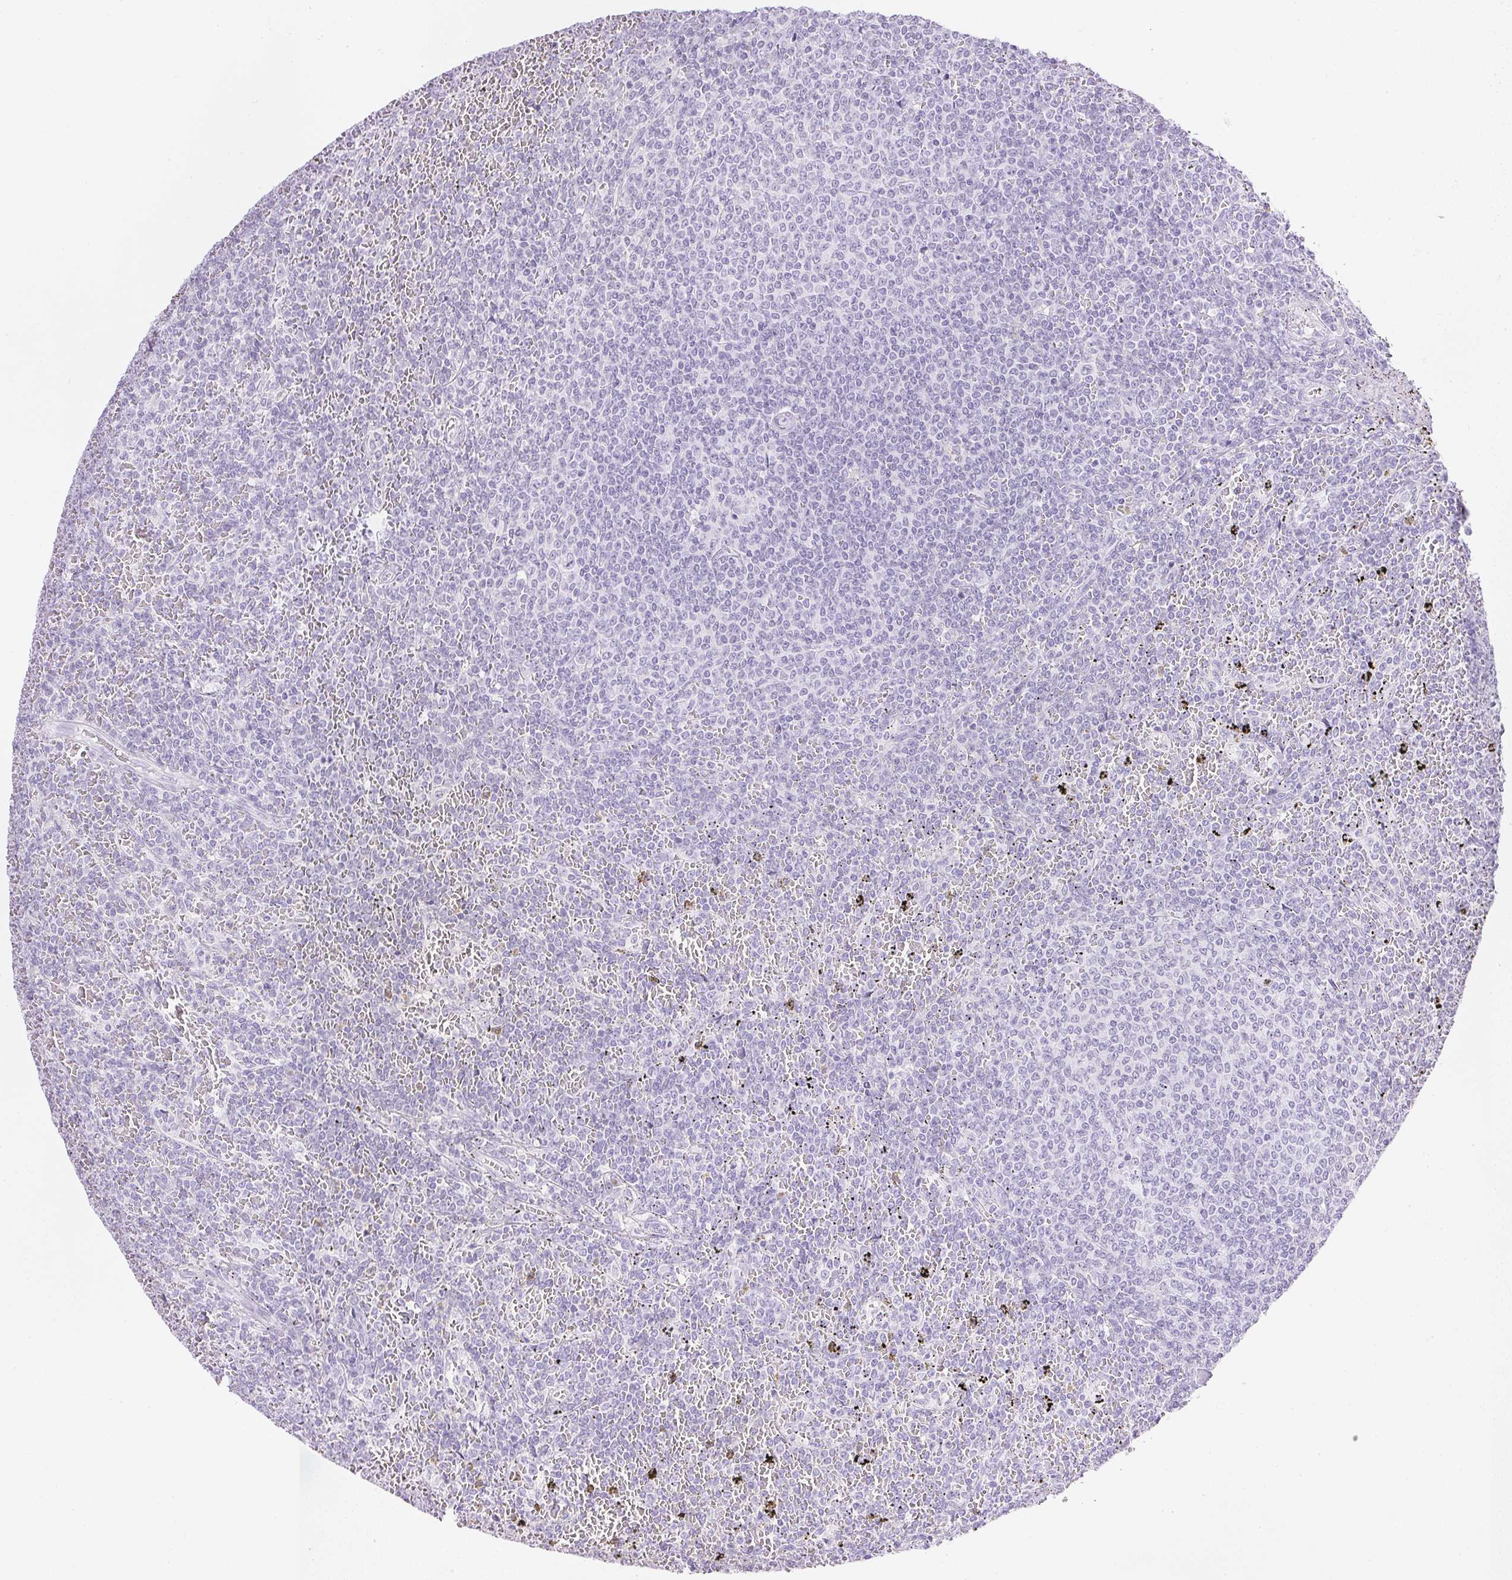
{"staining": {"intensity": "negative", "quantity": "none", "location": "none"}, "tissue": "lymphoma", "cell_type": "Tumor cells", "image_type": "cancer", "snomed": [{"axis": "morphology", "description": "Malignant lymphoma, non-Hodgkin's type, Low grade"}, {"axis": "topography", "description": "Spleen"}], "caption": "Immunohistochemistry of human lymphoma exhibits no positivity in tumor cells.", "gene": "CPB1", "patient": {"sex": "female", "age": 77}}